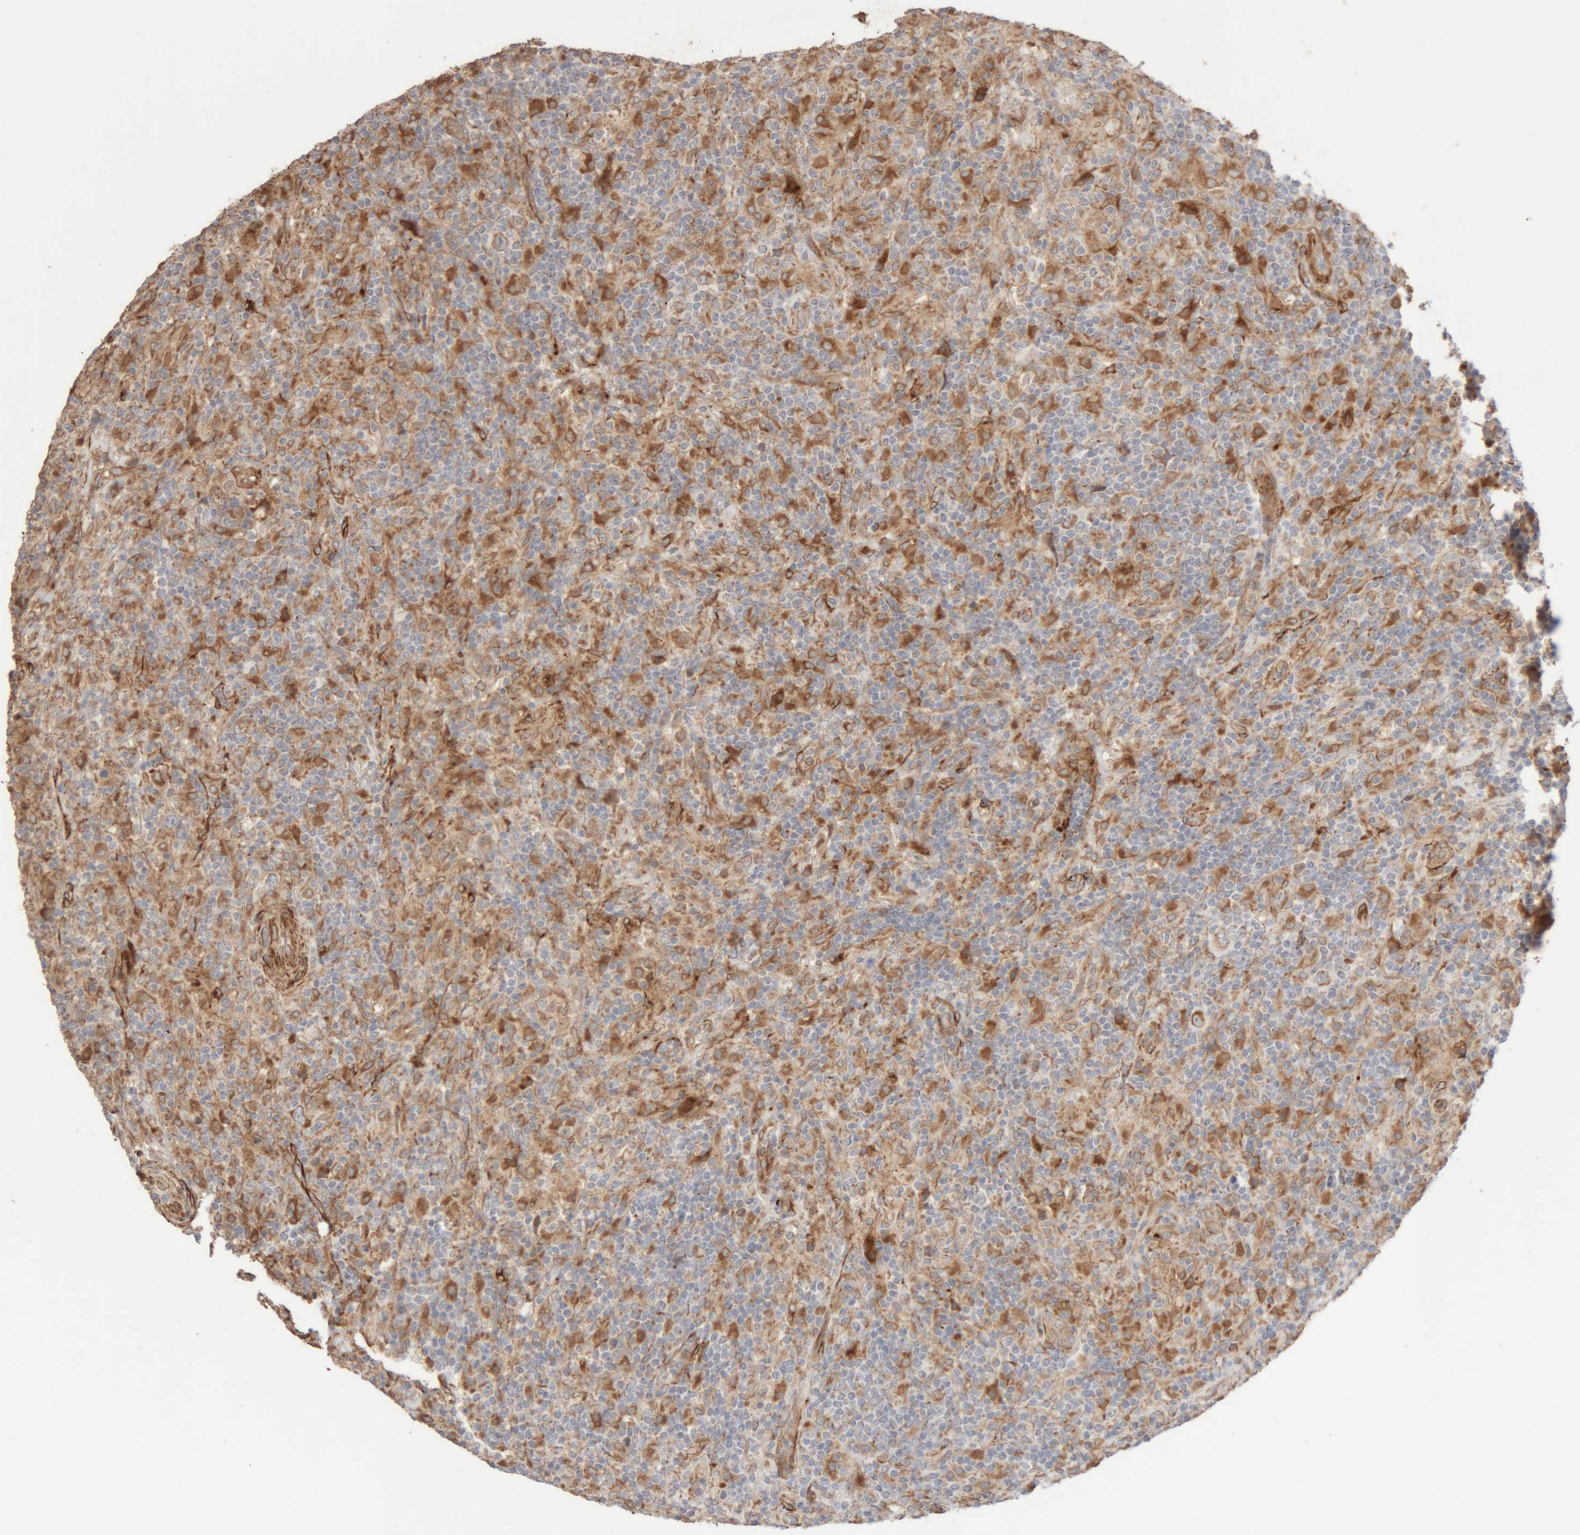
{"staining": {"intensity": "moderate", "quantity": "25%-75%", "location": "cytoplasmic/membranous"}, "tissue": "lymphoma", "cell_type": "Tumor cells", "image_type": "cancer", "snomed": [{"axis": "morphology", "description": "Hodgkin's disease, NOS"}, {"axis": "topography", "description": "Lymph node"}], "caption": "Immunohistochemistry (IHC) of lymphoma displays medium levels of moderate cytoplasmic/membranous positivity in approximately 25%-75% of tumor cells.", "gene": "RAB32", "patient": {"sex": "male", "age": 70}}